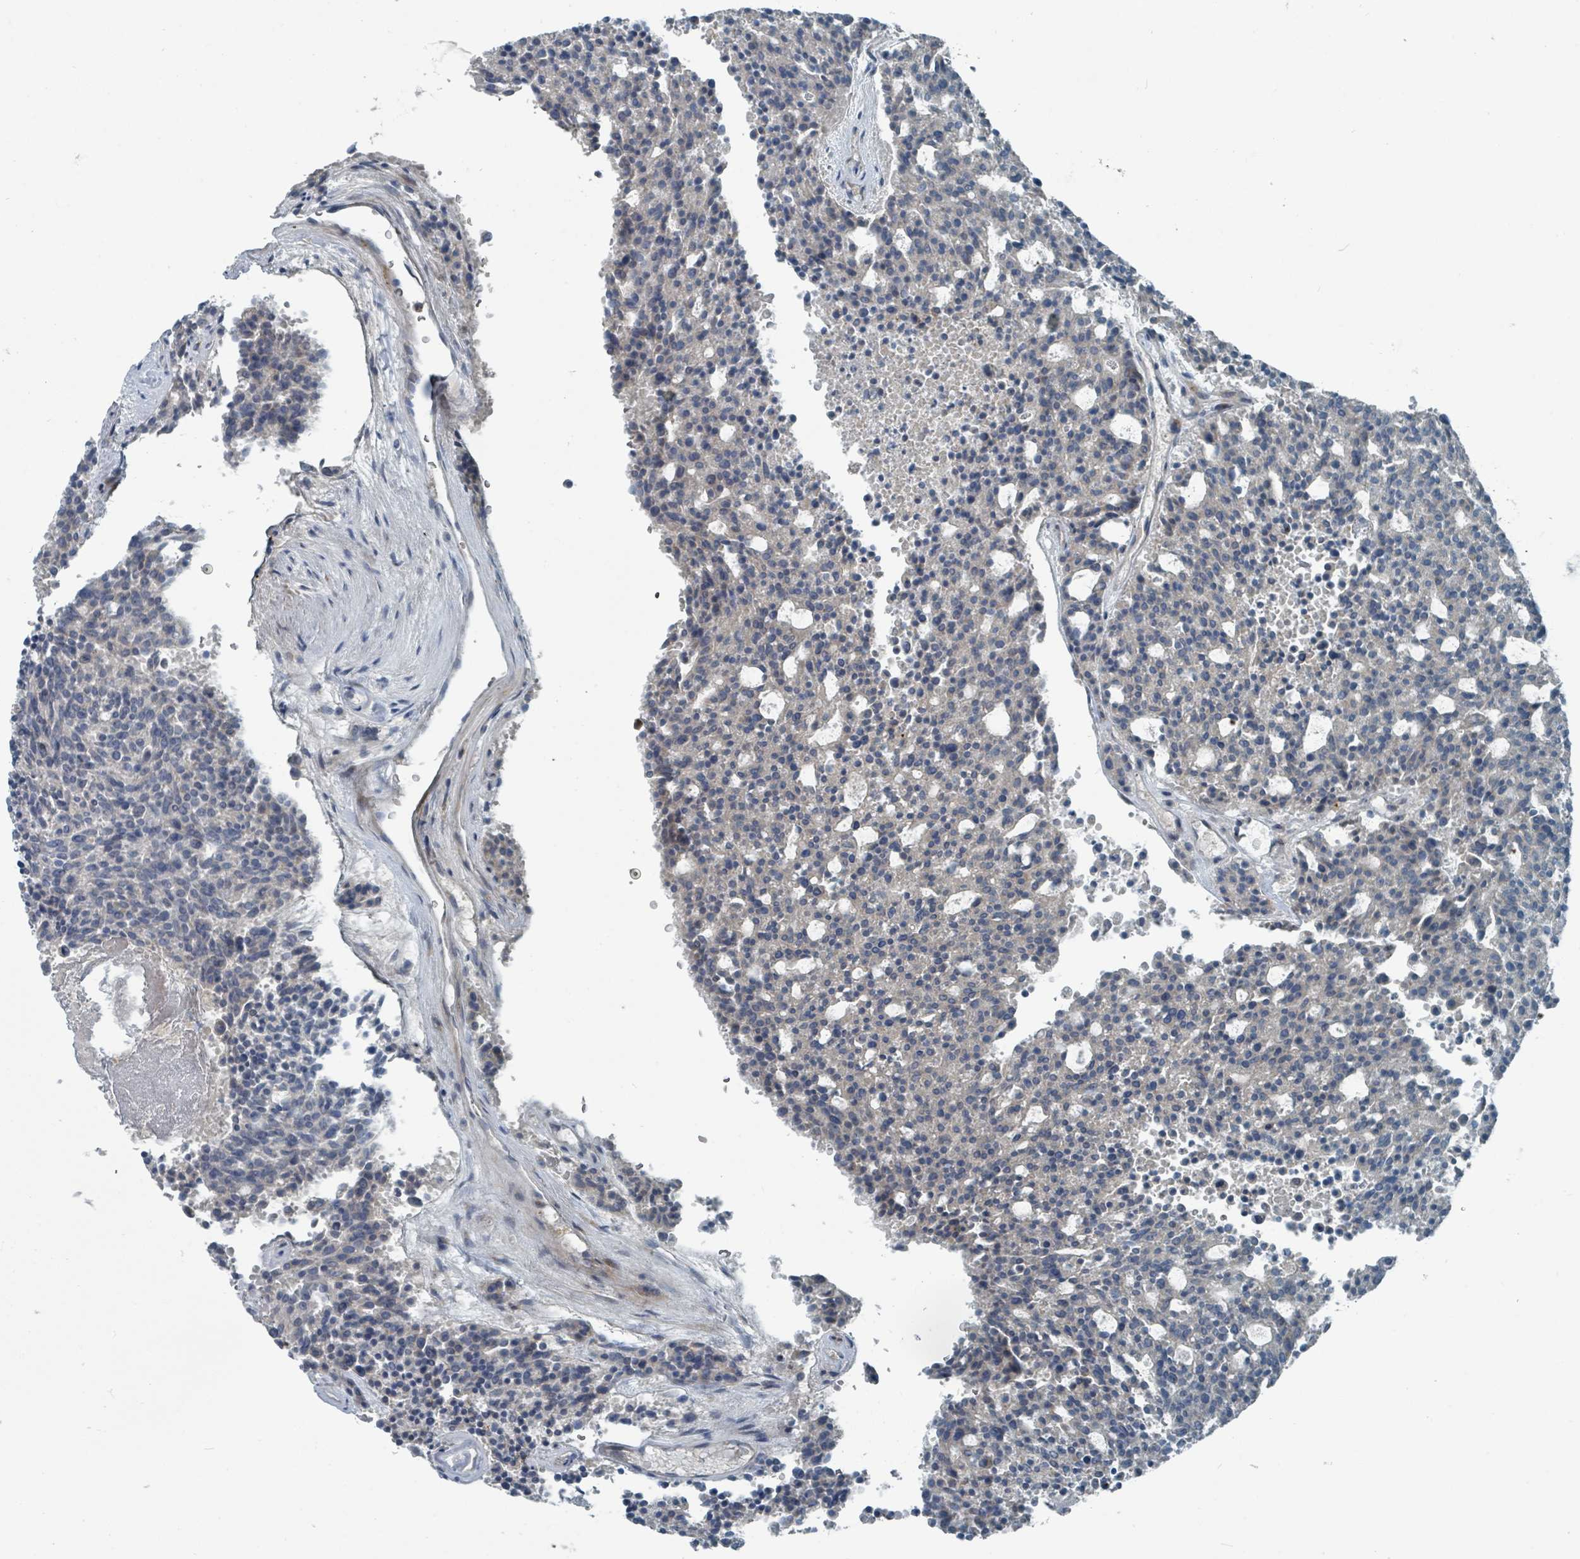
{"staining": {"intensity": "negative", "quantity": "none", "location": "none"}, "tissue": "carcinoid", "cell_type": "Tumor cells", "image_type": "cancer", "snomed": [{"axis": "morphology", "description": "Carcinoid, malignant, NOS"}, {"axis": "topography", "description": "Pancreas"}], "caption": "Carcinoid was stained to show a protein in brown. There is no significant staining in tumor cells.", "gene": "SLC44A5", "patient": {"sex": "female", "age": 54}}